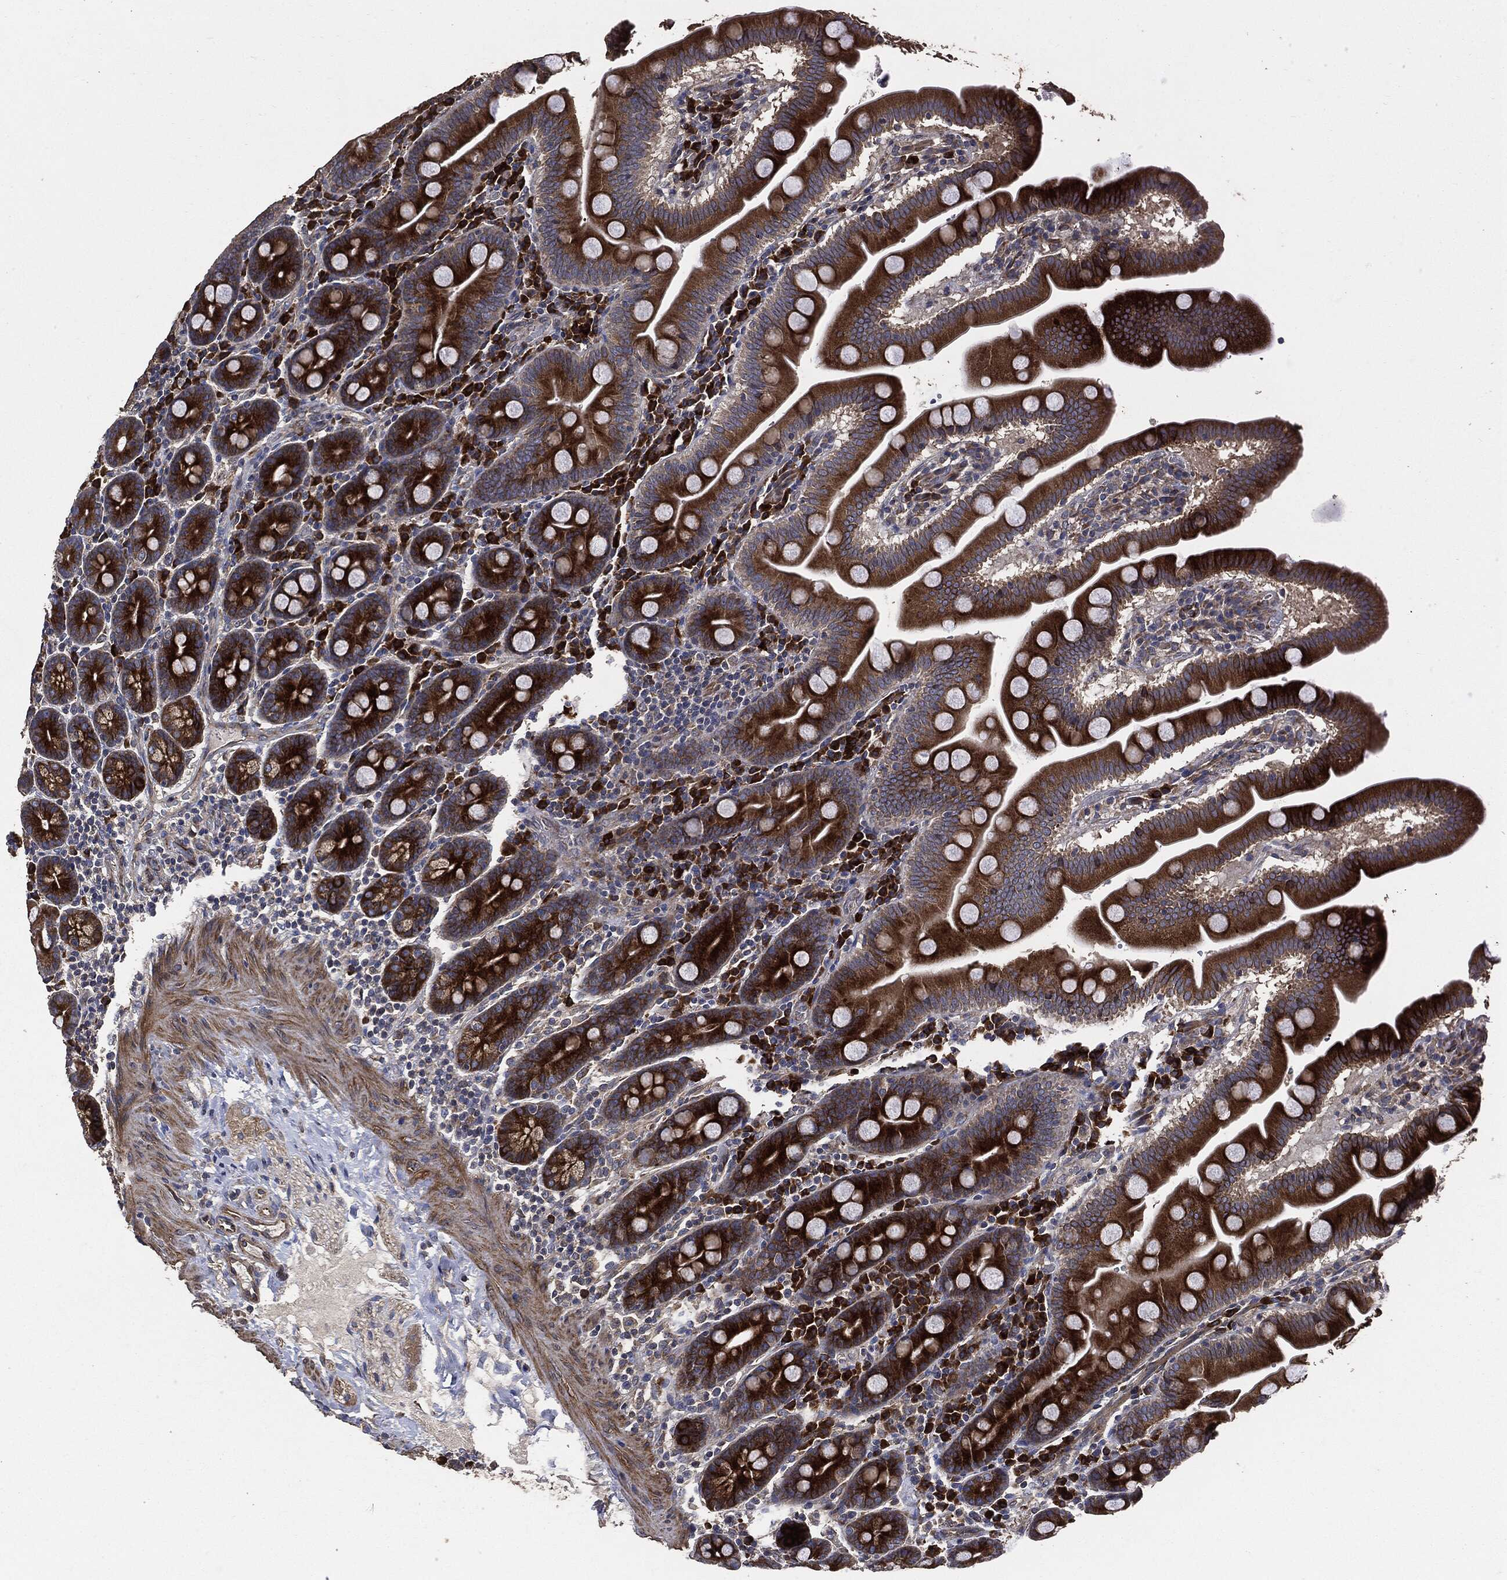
{"staining": {"intensity": "strong", "quantity": ">75%", "location": "cytoplasmic/membranous"}, "tissue": "duodenum", "cell_type": "Glandular cells", "image_type": "normal", "snomed": [{"axis": "morphology", "description": "Normal tissue, NOS"}, {"axis": "topography", "description": "Duodenum"}], "caption": "Immunohistochemical staining of benign duodenum reveals >75% levels of strong cytoplasmic/membranous protein expression in approximately >75% of glandular cells. (Brightfield microscopy of DAB IHC at high magnification).", "gene": "STK3", "patient": {"sex": "male", "age": 59}}